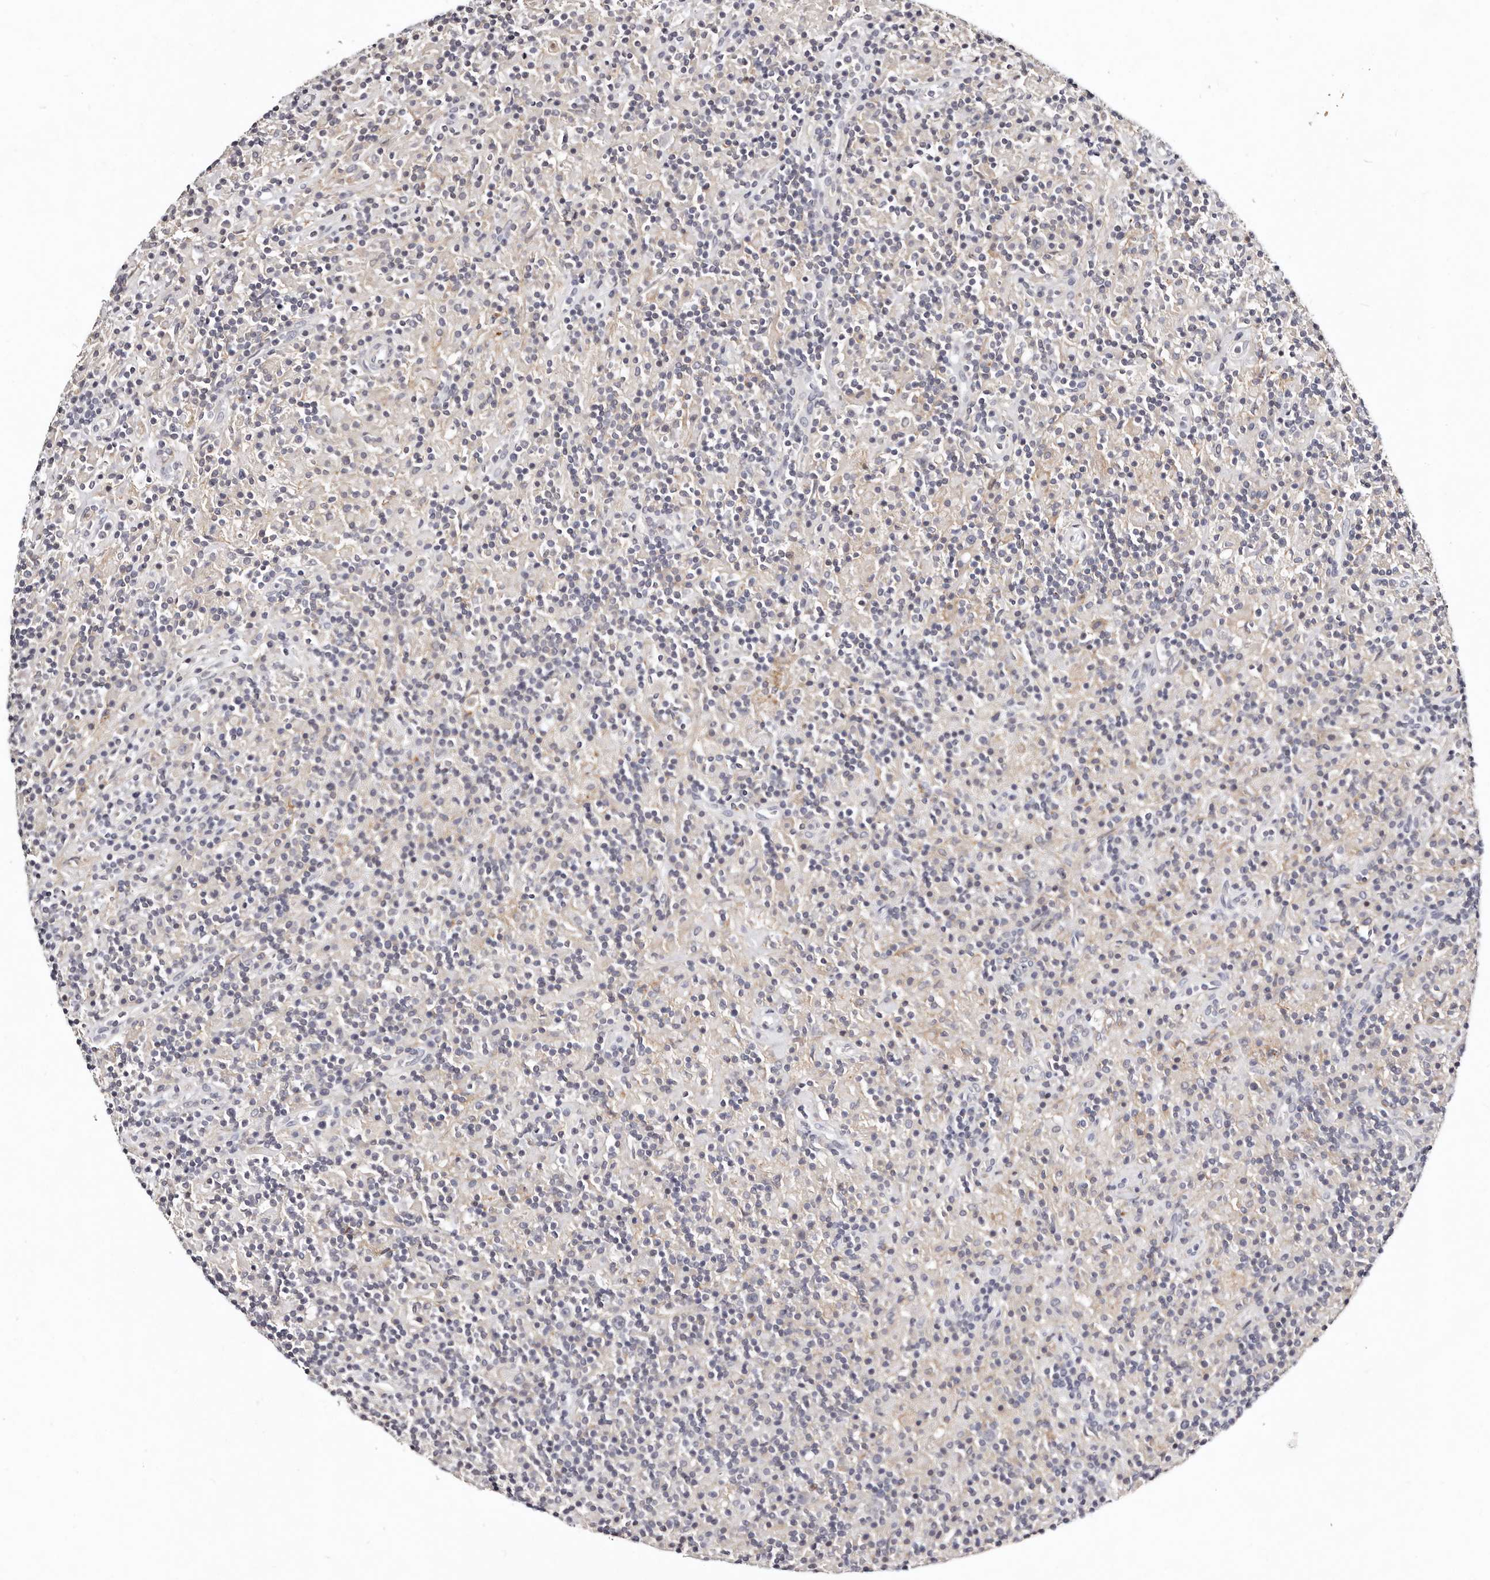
{"staining": {"intensity": "negative", "quantity": "none", "location": "none"}, "tissue": "lymphoma", "cell_type": "Tumor cells", "image_type": "cancer", "snomed": [{"axis": "morphology", "description": "Hodgkin's disease, NOS"}, {"axis": "topography", "description": "Lymph node"}], "caption": "A histopathology image of lymphoma stained for a protein shows no brown staining in tumor cells.", "gene": "MRPS33", "patient": {"sex": "male", "age": 70}}